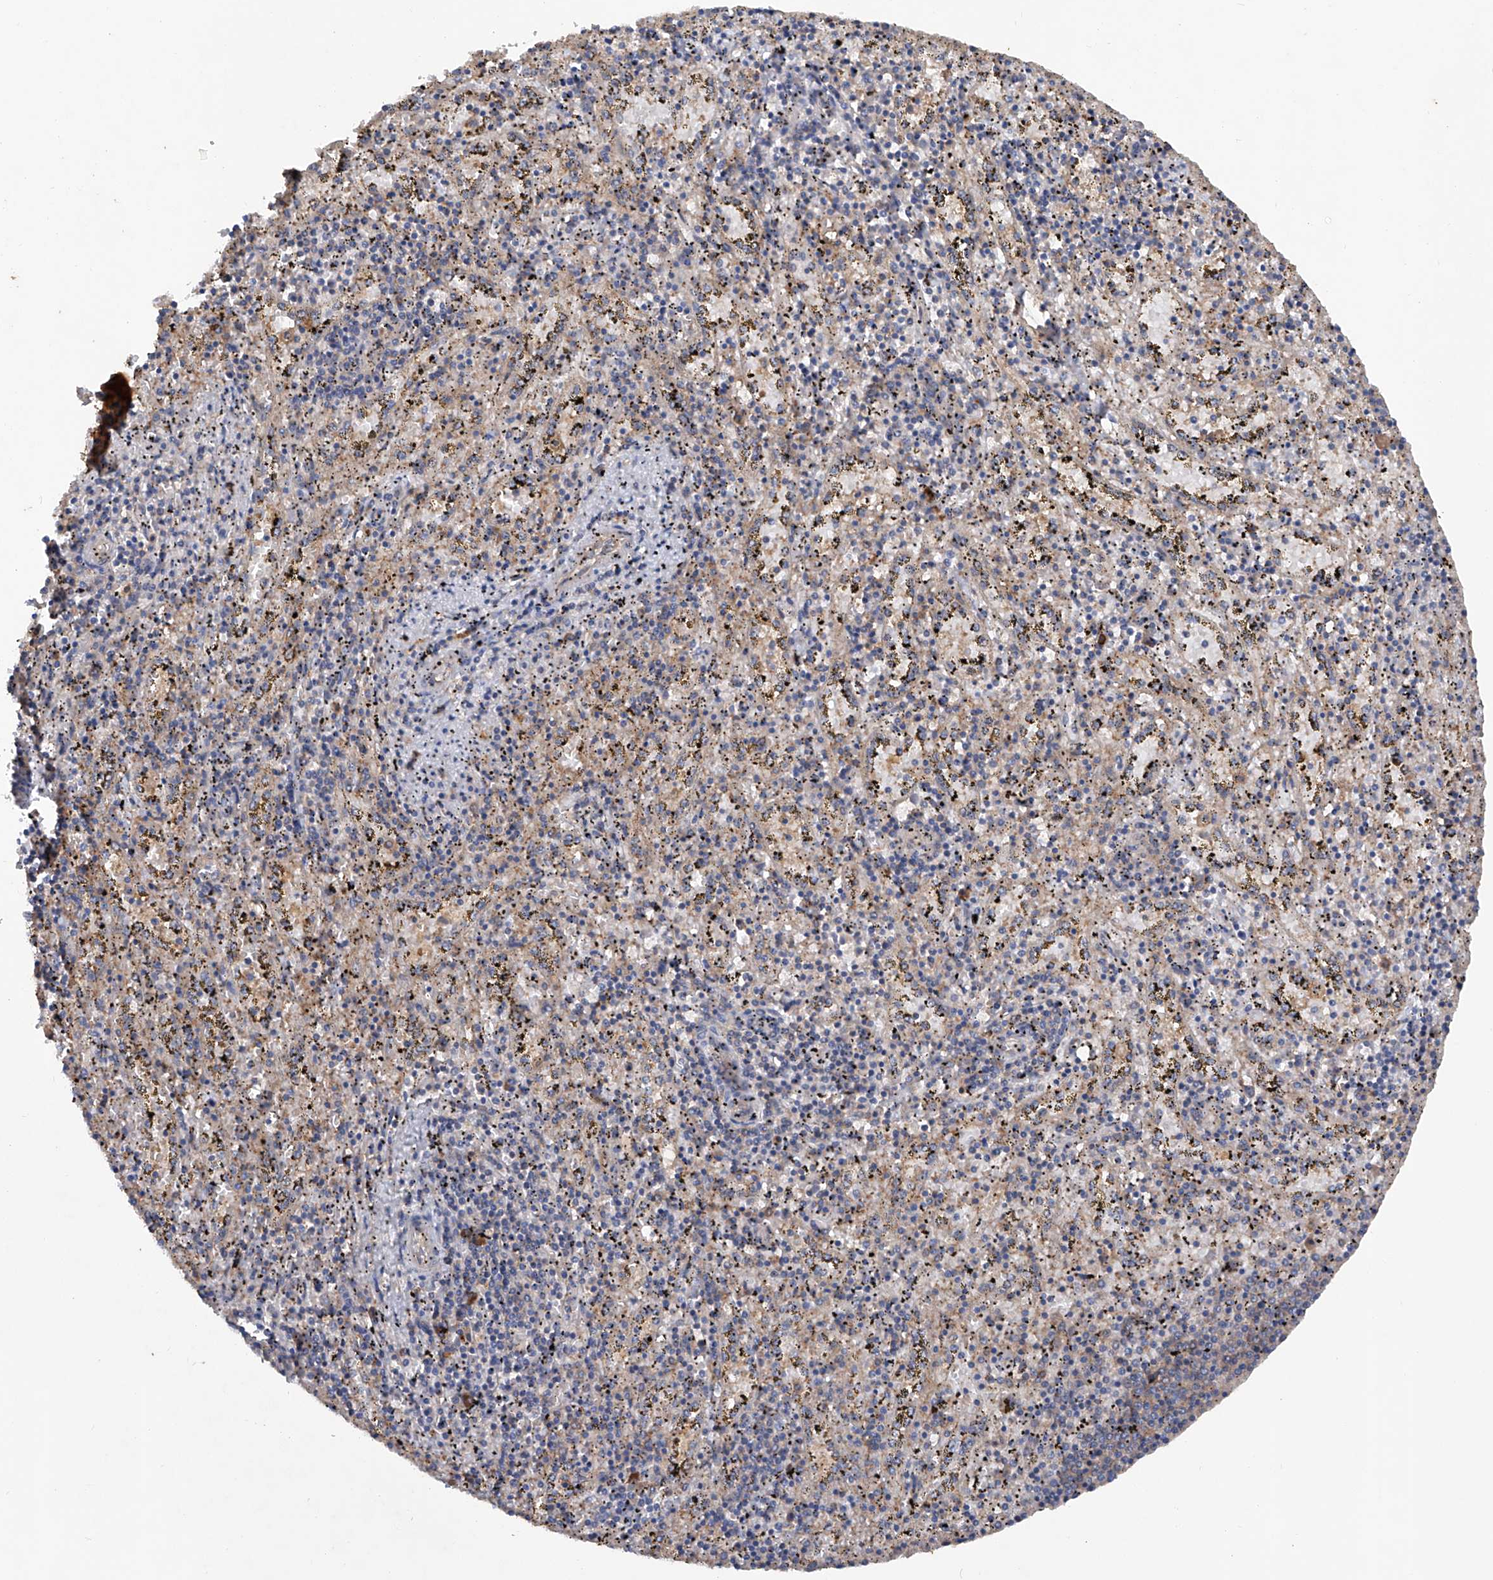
{"staining": {"intensity": "weak", "quantity": "25%-75%", "location": "cytoplasmic/membranous"}, "tissue": "spleen", "cell_type": "Cells in red pulp", "image_type": "normal", "snomed": [{"axis": "morphology", "description": "Normal tissue, NOS"}, {"axis": "topography", "description": "Spleen"}], "caption": "A photomicrograph showing weak cytoplasmic/membranous staining in approximately 25%-75% of cells in red pulp in benign spleen, as visualized by brown immunohistochemical staining.", "gene": "ASCC3", "patient": {"sex": "male", "age": 11}}